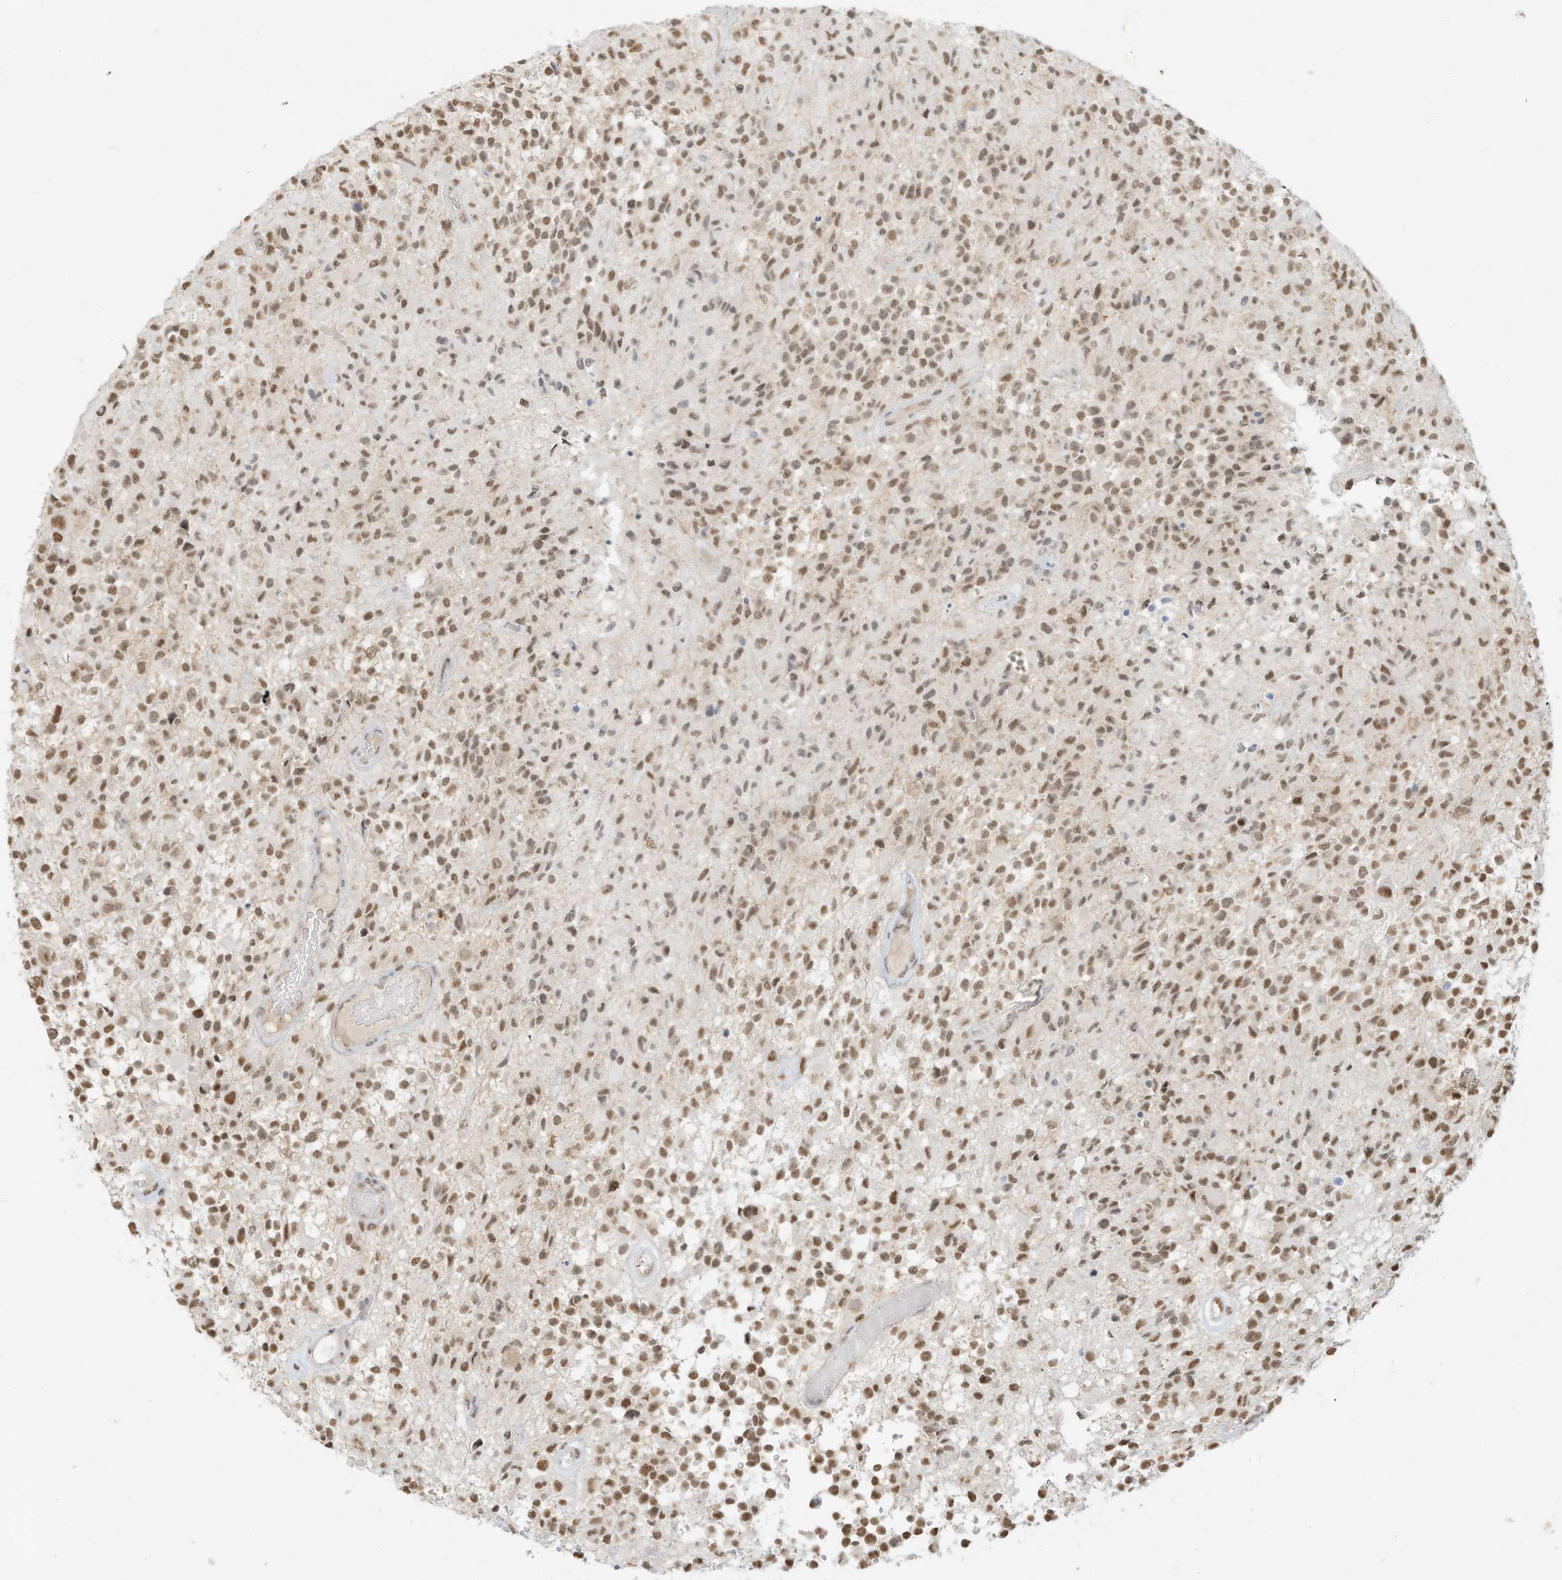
{"staining": {"intensity": "moderate", "quantity": ">75%", "location": "nuclear"}, "tissue": "glioma", "cell_type": "Tumor cells", "image_type": "cancer", "snomed": [{"axis": "morphology", "description": "Glioma, malignant, High grade"}, {"axis": "morphology", "description": "Glioblastoma, NOS"}, {"axis": "topography", "description": "Brain"}], "caption": "Glioma tissue shows moderate nuclear staining in approximately >75% of tumor cells, visualized by immunohistochemistry.", "gene": "NHSL1", "patient": {"sex": "male", "age": 60}}